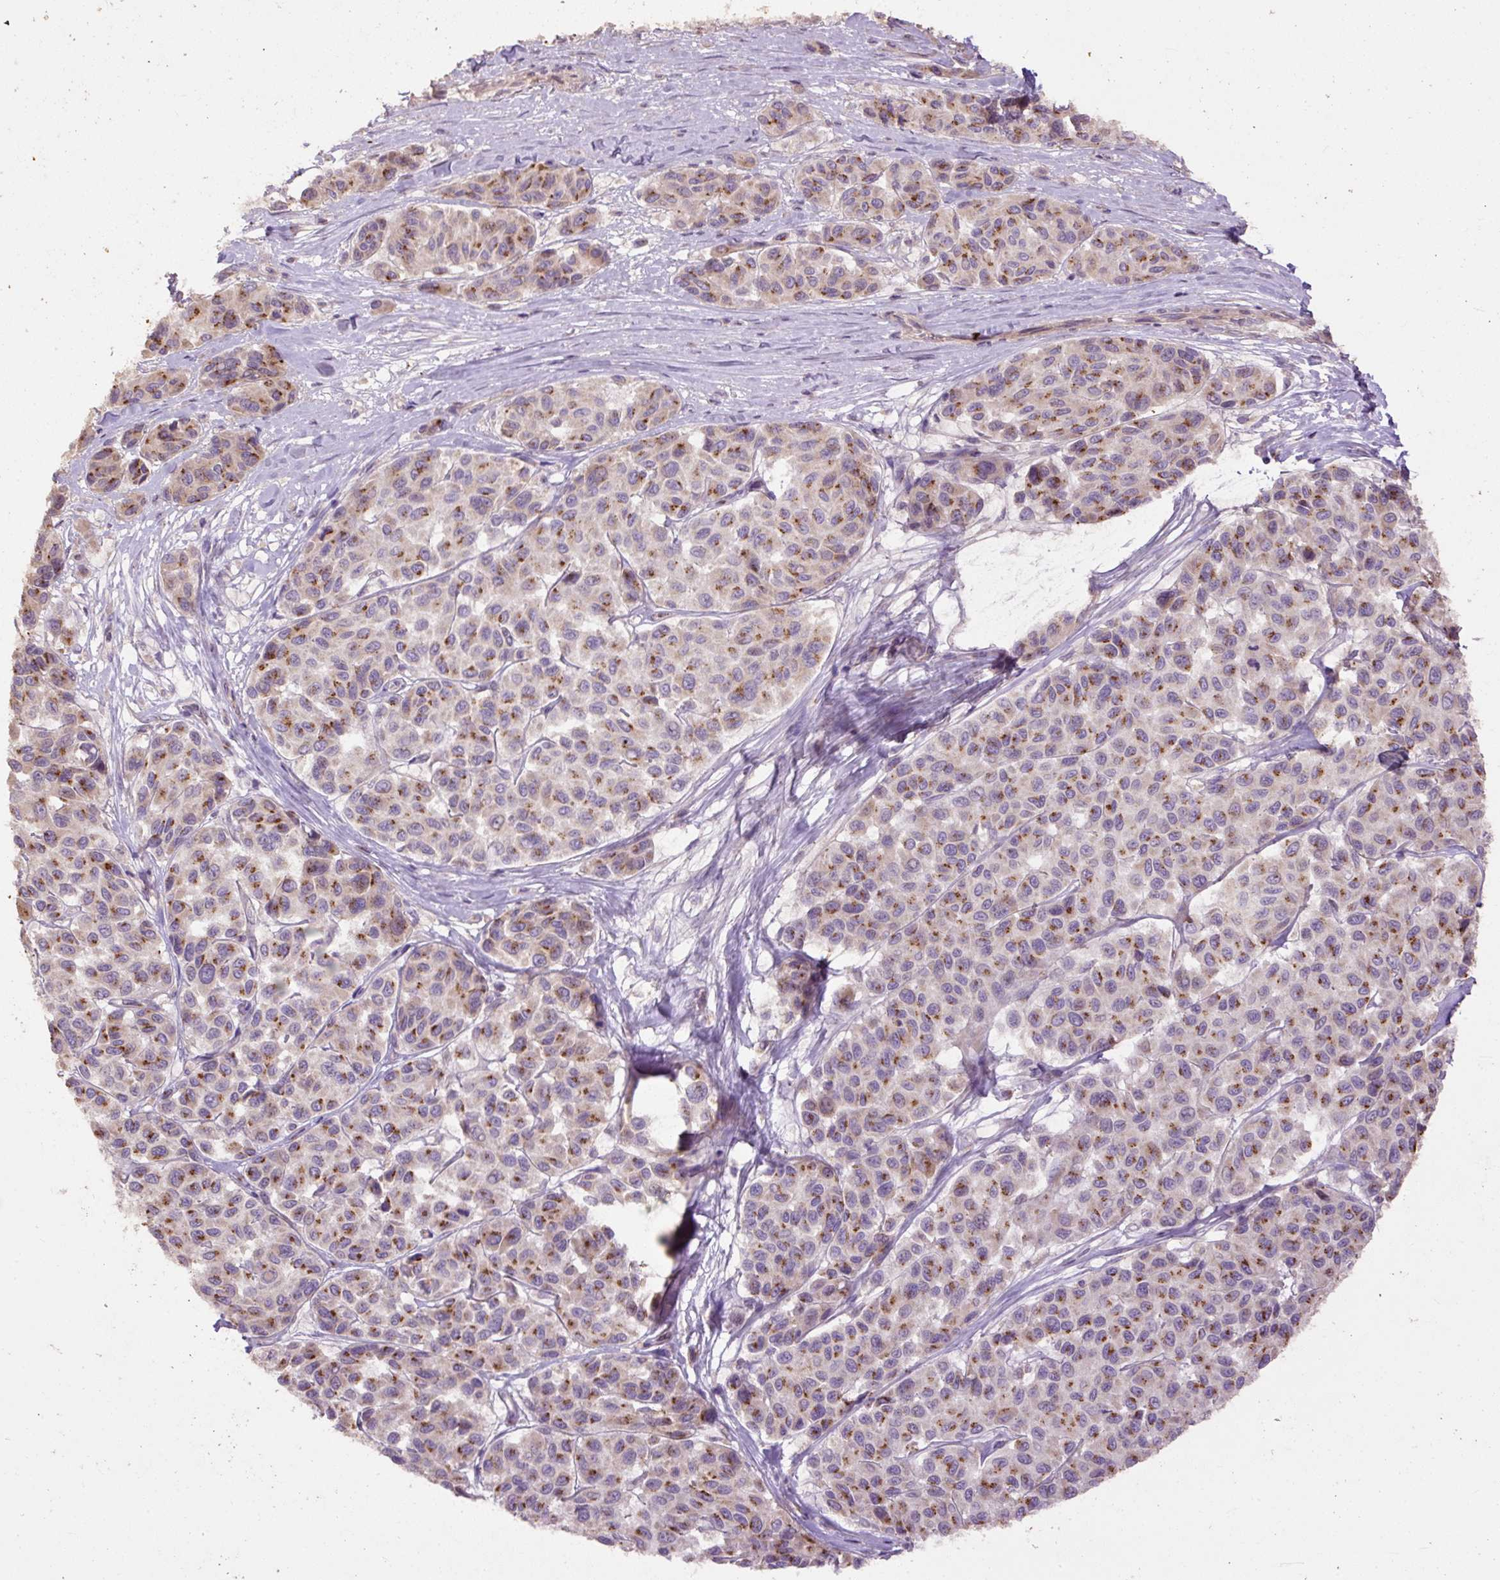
{"staining": {"intensity": "moderate", "quantity": ">75%", "location": "cytoplasmic/membranous"}, "tissue": "melanoma", "cell_type": "Tumor cells", "image_type": "cancer", "snomed": [{"axis": "morphology", "description": "Malignant melanoma, NOS"}, {"axis": "topography", "description": "Skin"}], "caption": "IHC of melanoma displays medium levels of moderate cytoplasmic/membranous expression in approximately >75% of tumor cells. (IHC, brightfield microscopy, high magnification).", "gene": "ABR", "patient": {"sex": "female", "age": 66}}